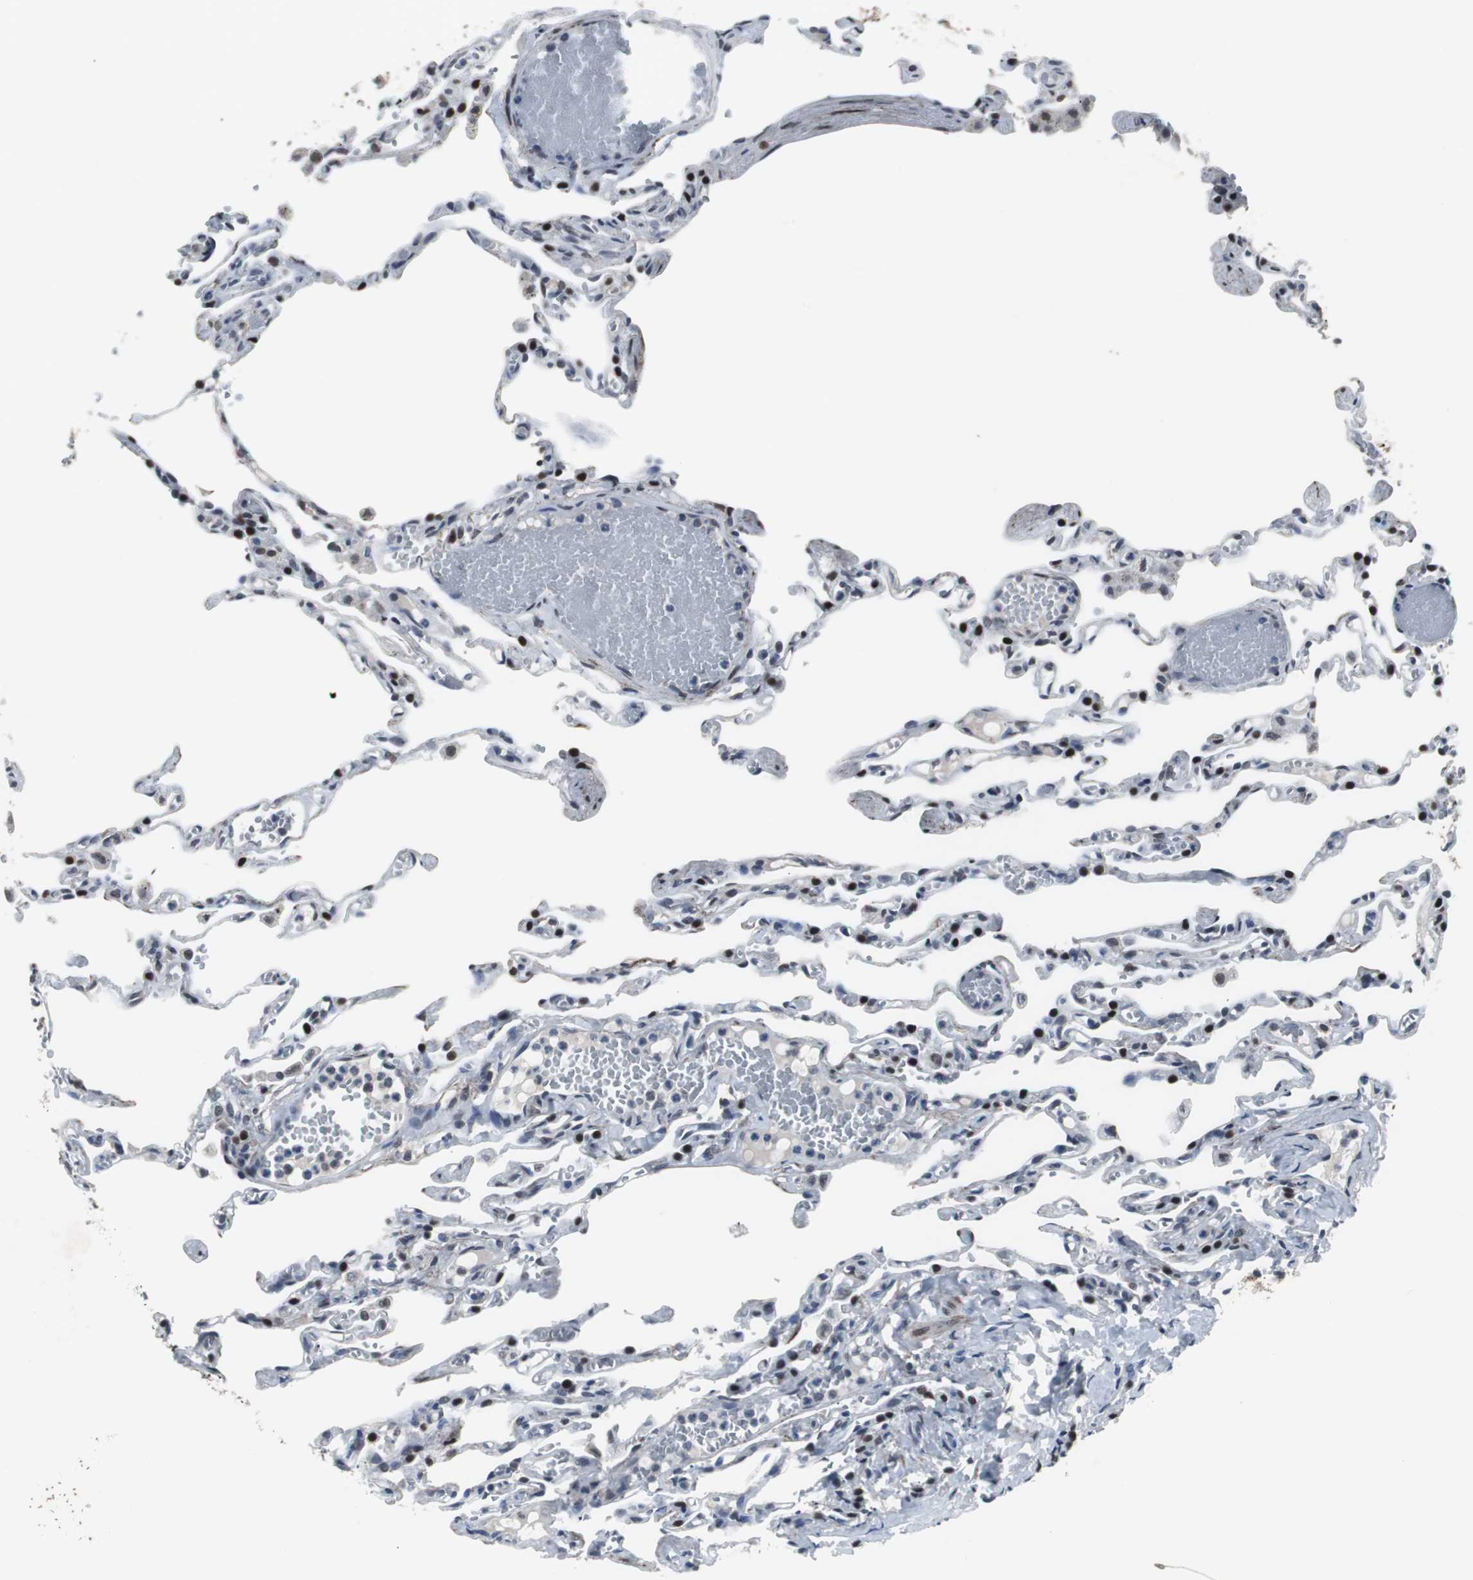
{"staining": {"intensity": "strong", "quantity": ">75%", "location": "nuclear"}, "tissue": "lung", "cell_type": "Alveolar cells", "image_type": "normal", "snomed": [{"axis": "morphology", "description": "Normal tissue, NOS"}, {"axis": "topography", "description": "Lung"}], "caption": "Brown immunohistochemical staining in unremarkable lung reveals strong nuclear positivity in about >75% of alveolar cells.", "gene": "FOXP4", "patient": {"sex": "male", "age": 21}}